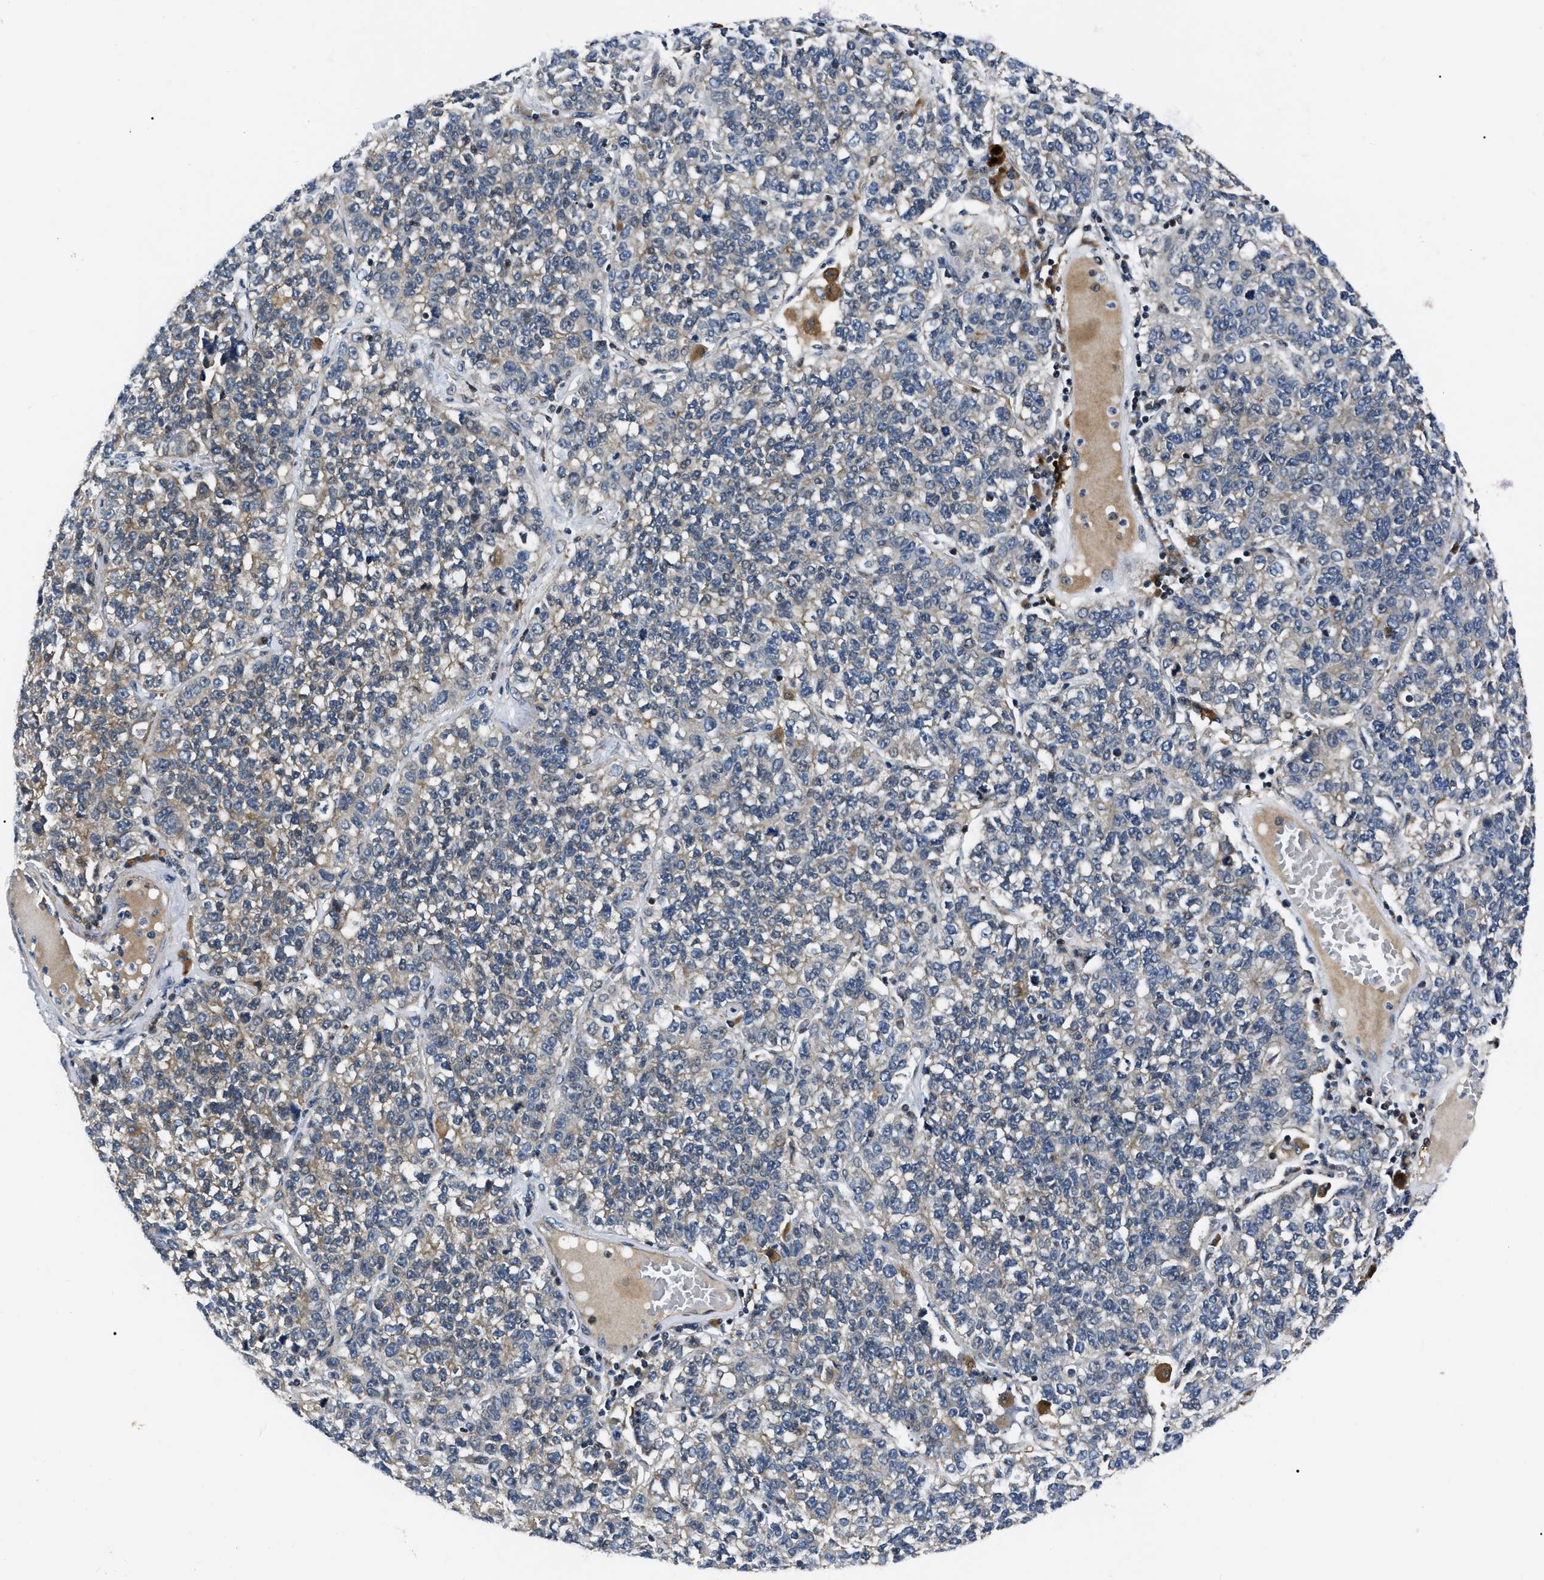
{"staining": {"intensity": "weak", "quantity": "25%-75%", "location": "cytoplasmic/membranous"}, "tissue": "lung cancer", "cell_type": "Tumor cells", "image_type": "cancer", "snomed": [{"axis": "morphology", "description": "Adenocarcinoma, NOS"}, {"axis": "topography", "description": "Lung"}], "caption": "Weak cytoplasmic/membranous staining is identified in approximately 25%-75% of tumor cells in adenocarcinoma (lung).", "gene": "PPWD1", "patient": {"sex": "male", "age": 49}}